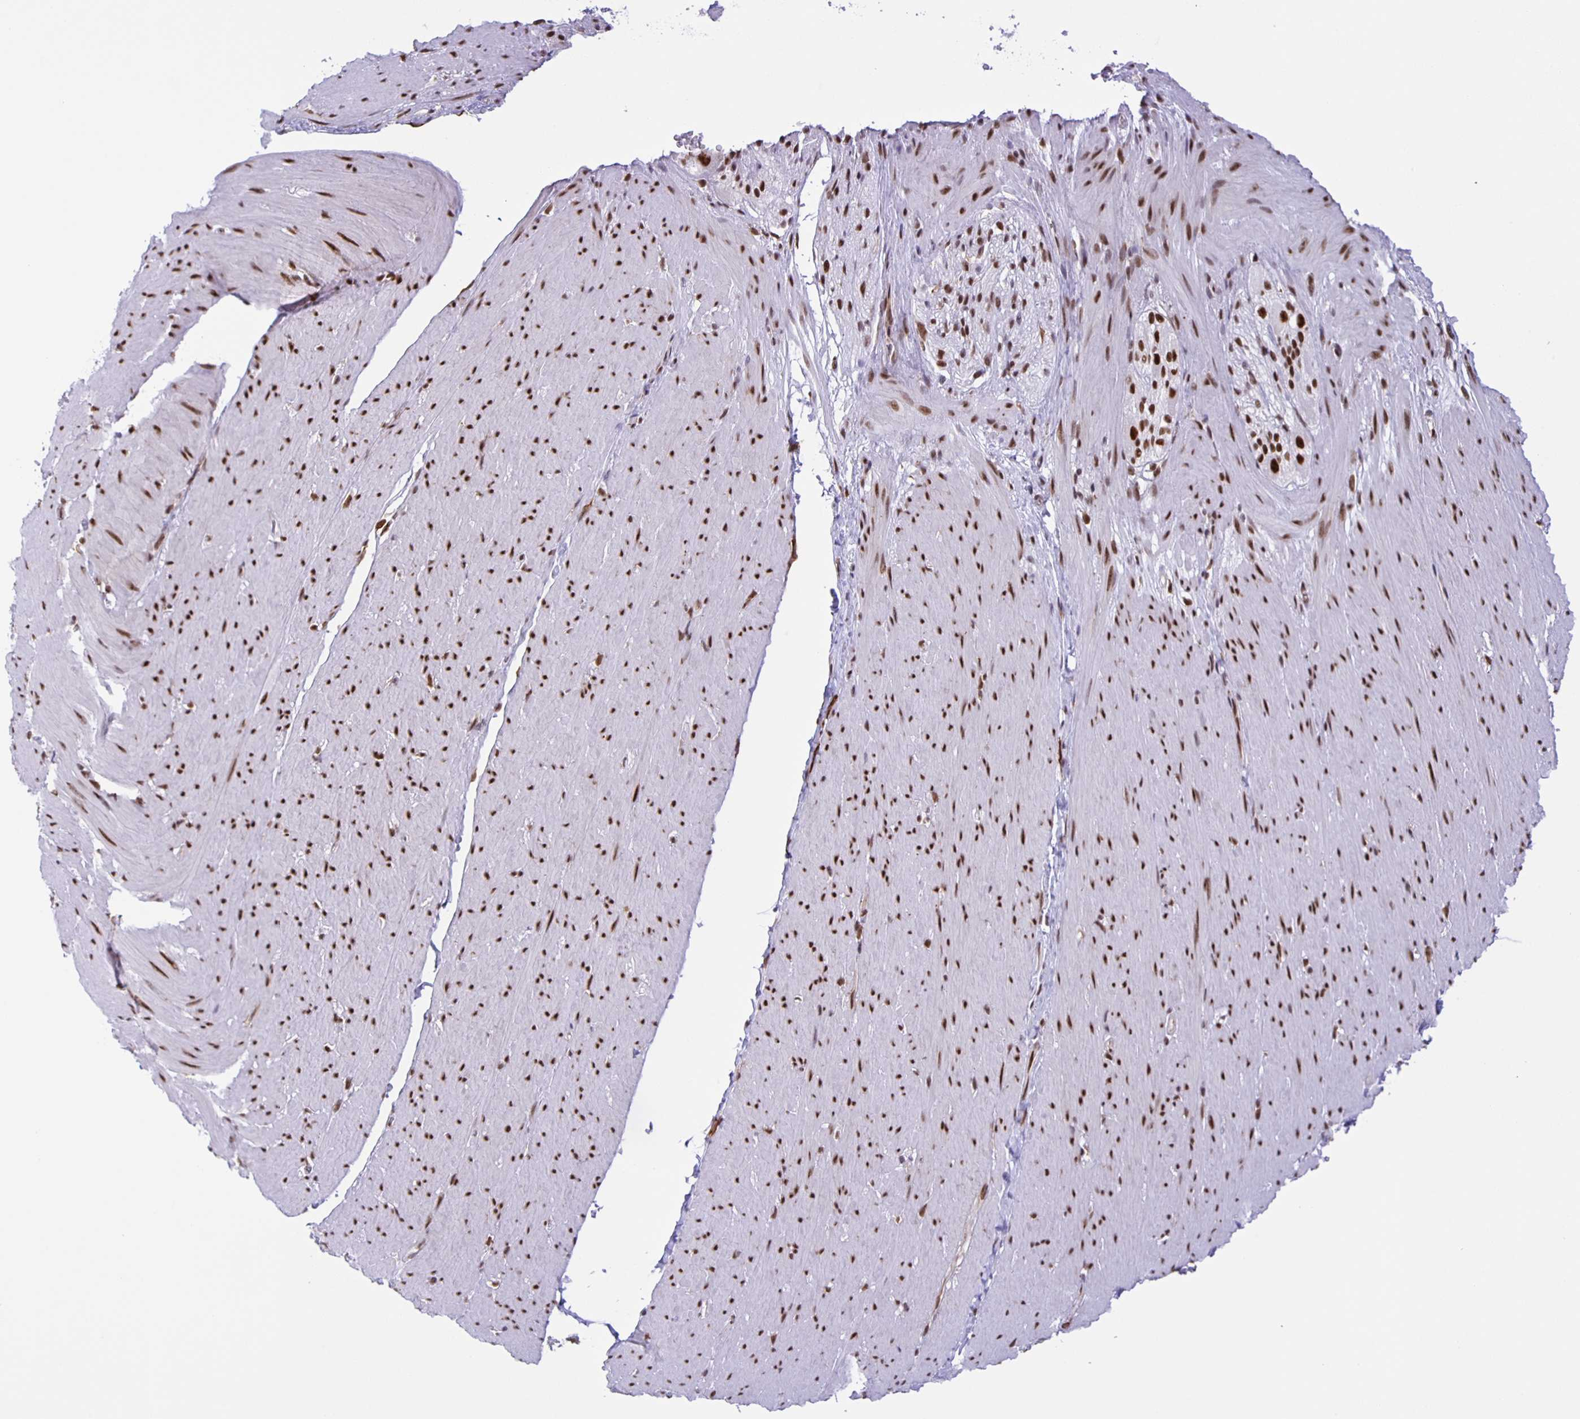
{"staining": {"intensity": "moderate", "quantity": "25%-75%", "location": "nuclear"}, "tissue": "smooth muscle", "cell_type": "Smooth muscle cells", "image_type": "normal", "snomed": [{"axis": "morphology", "description": "Normal tissue, NOS"}, {"axis": "topography", "description": "Smooth muscle"}, {"axis": "topography", "description": "Rectum"}], "caption": "Protein staining of normal smooth muscle displays moderate nuclear expression in approximately 25%-75% of smooth muscle cells.", "gene": "ZRANB2", "patient": {"sex": "male", "age": 53}}